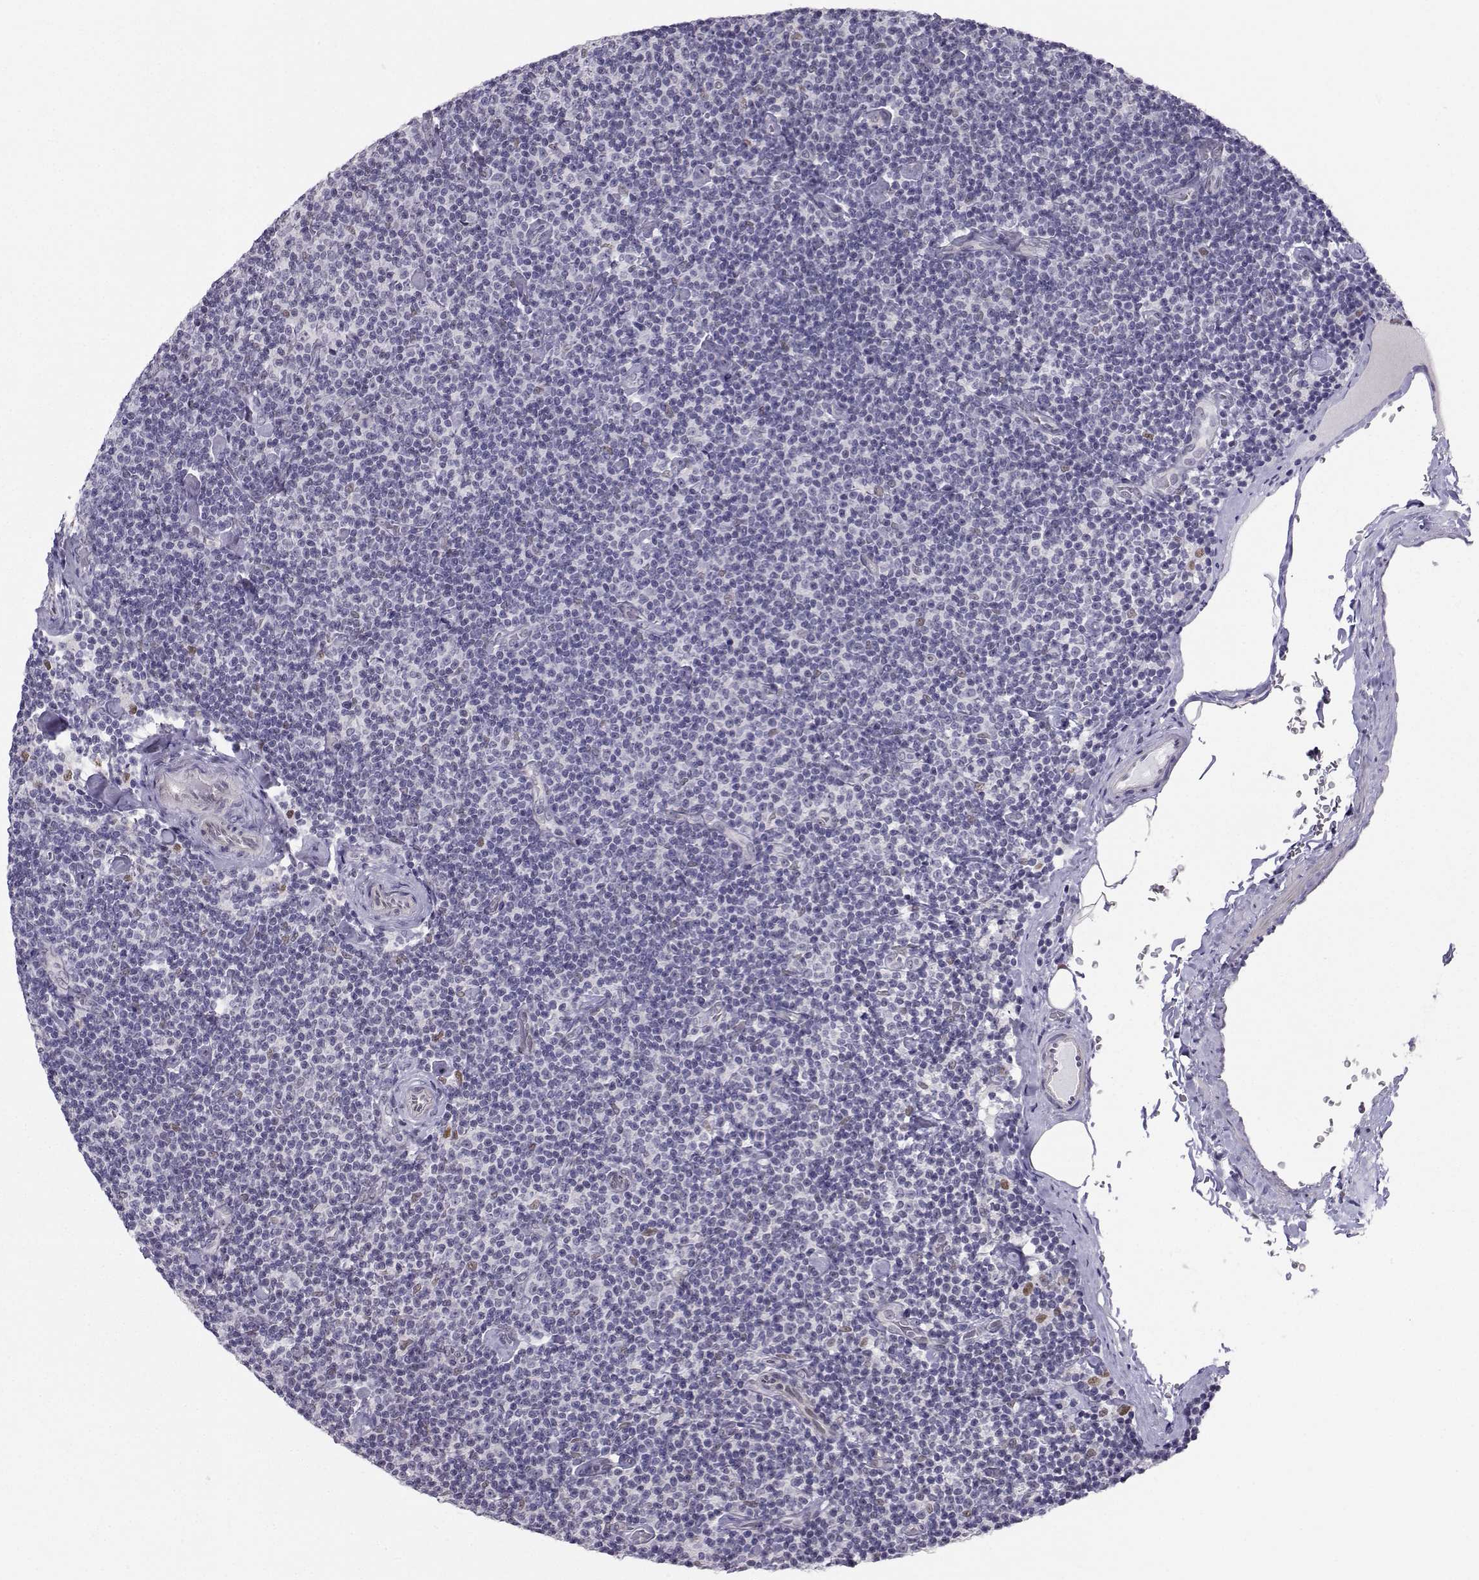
{"staining": {"intensity": "negative", "quantity": "none", "location": "none"}, "tissue": "lymphoma", "cell_type": "Tumor cells", "image_type": "cancer", "snomed": [{"axis": "morphology", "description": "Malignant lymphoma, non-Hodgkin's type, Low grade"}, {"axis": "topography", "description": "Lymph node"}], "caption": "An immunohistochemistry histopathology image of low-grade malignant lymphoma, non-Hodgkin's type is shown. There is no staining in tumor cells of low-grade malignant lymphoma, non-Hodgkin's type. (Stains: DAB immunohistochemistry with hematoxylin counter stain, Microscopy: brightfield microscopy at high magnification).", "gene": "TEDC2", "patient": {"sex": "male", "age": 81}}